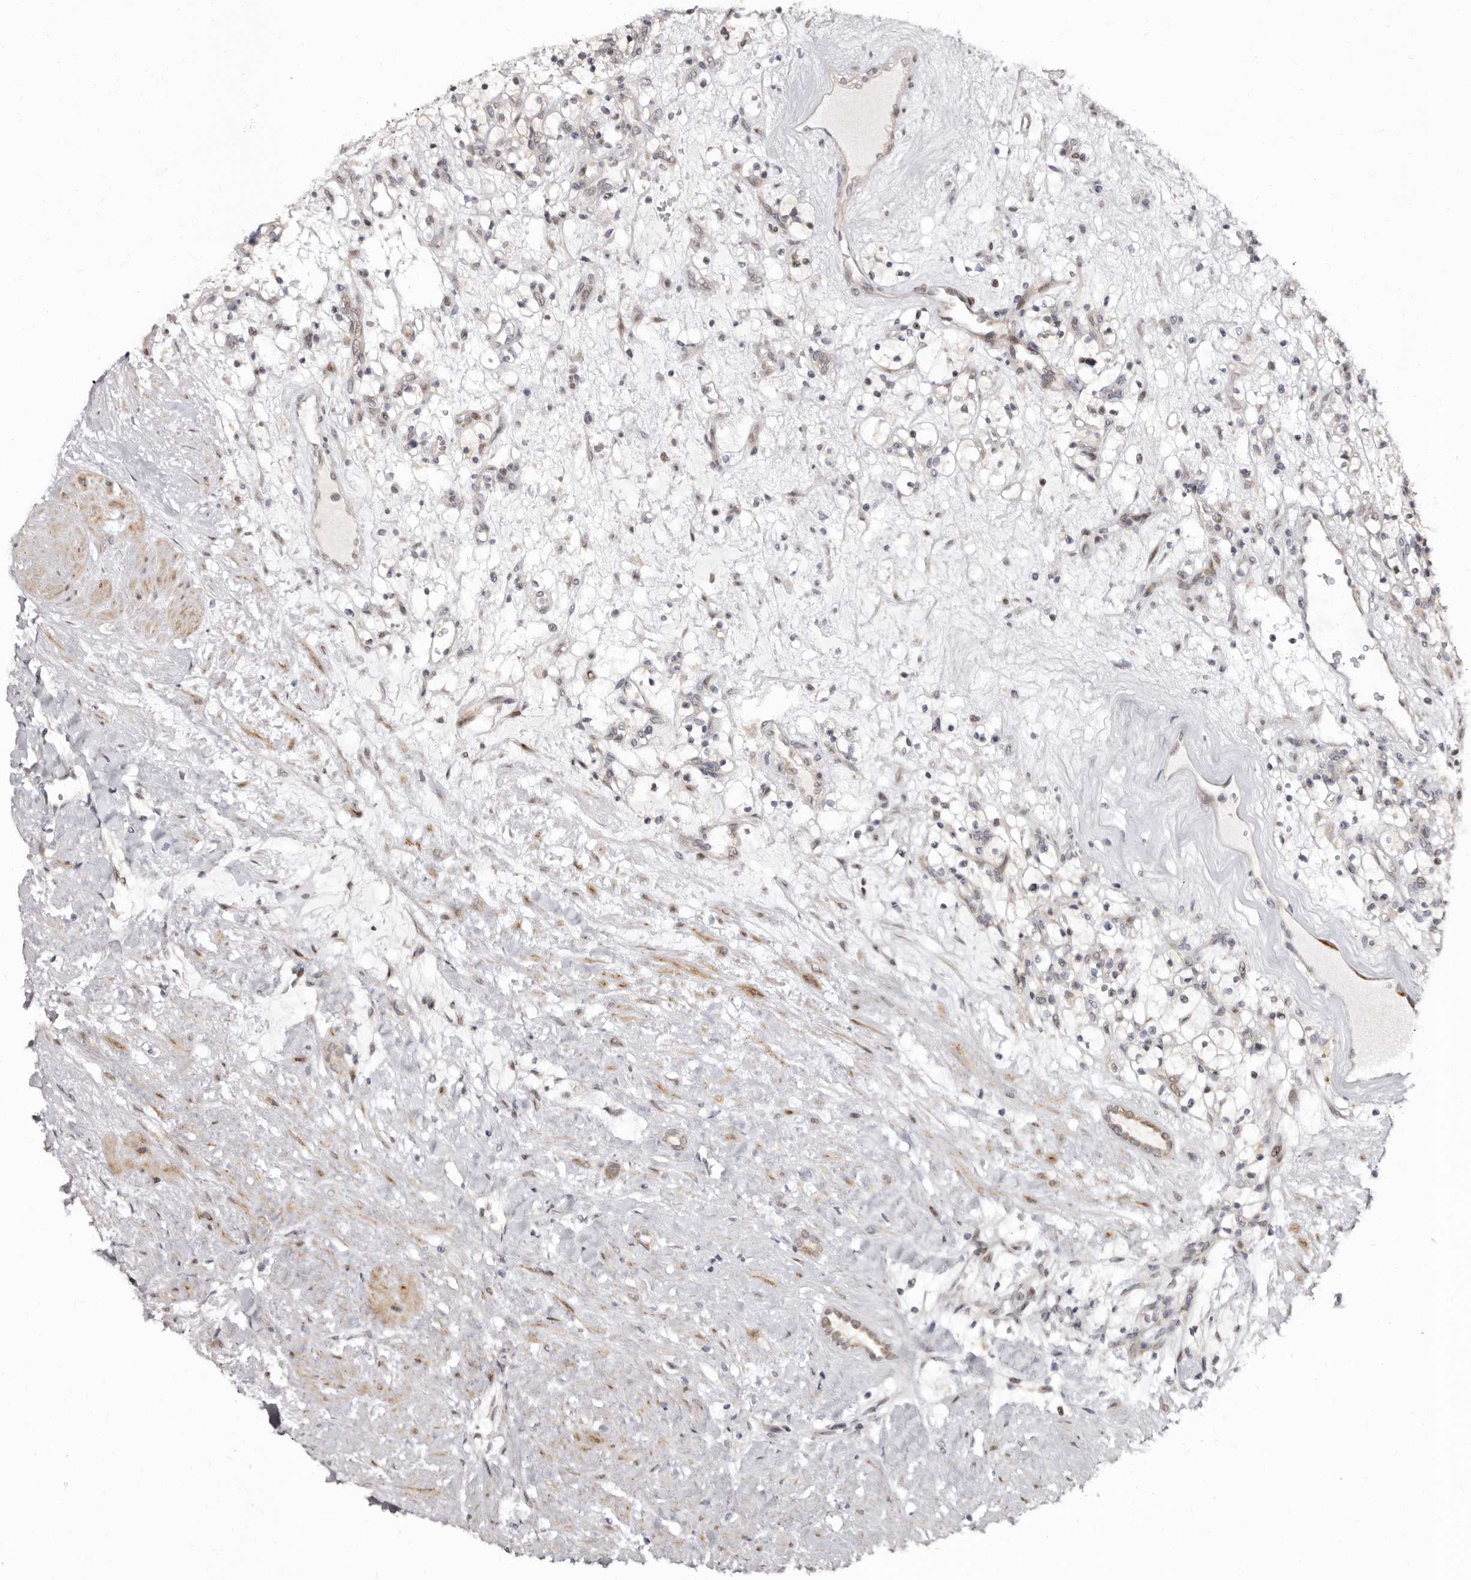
{"staining": {"intensity": "weak", "quantity": ">75%", "location": "nuclear"}, "tissue": "renal cancer", "cell_type": "Tumor cells", "image_type": "cancer", "snomed": [{"axis": "morphology", "description": "Adenocarcinoma, NOS"}, {"axis": "topography", "description": "Kidney"}], "caption": "A low amount of weak nuclear staining is seen in about >75% of tumor cells in adenocarcinoma (renal) tissue.", "gene": "PHF20L1", "patient": {"sex": "female", "age": 57}}